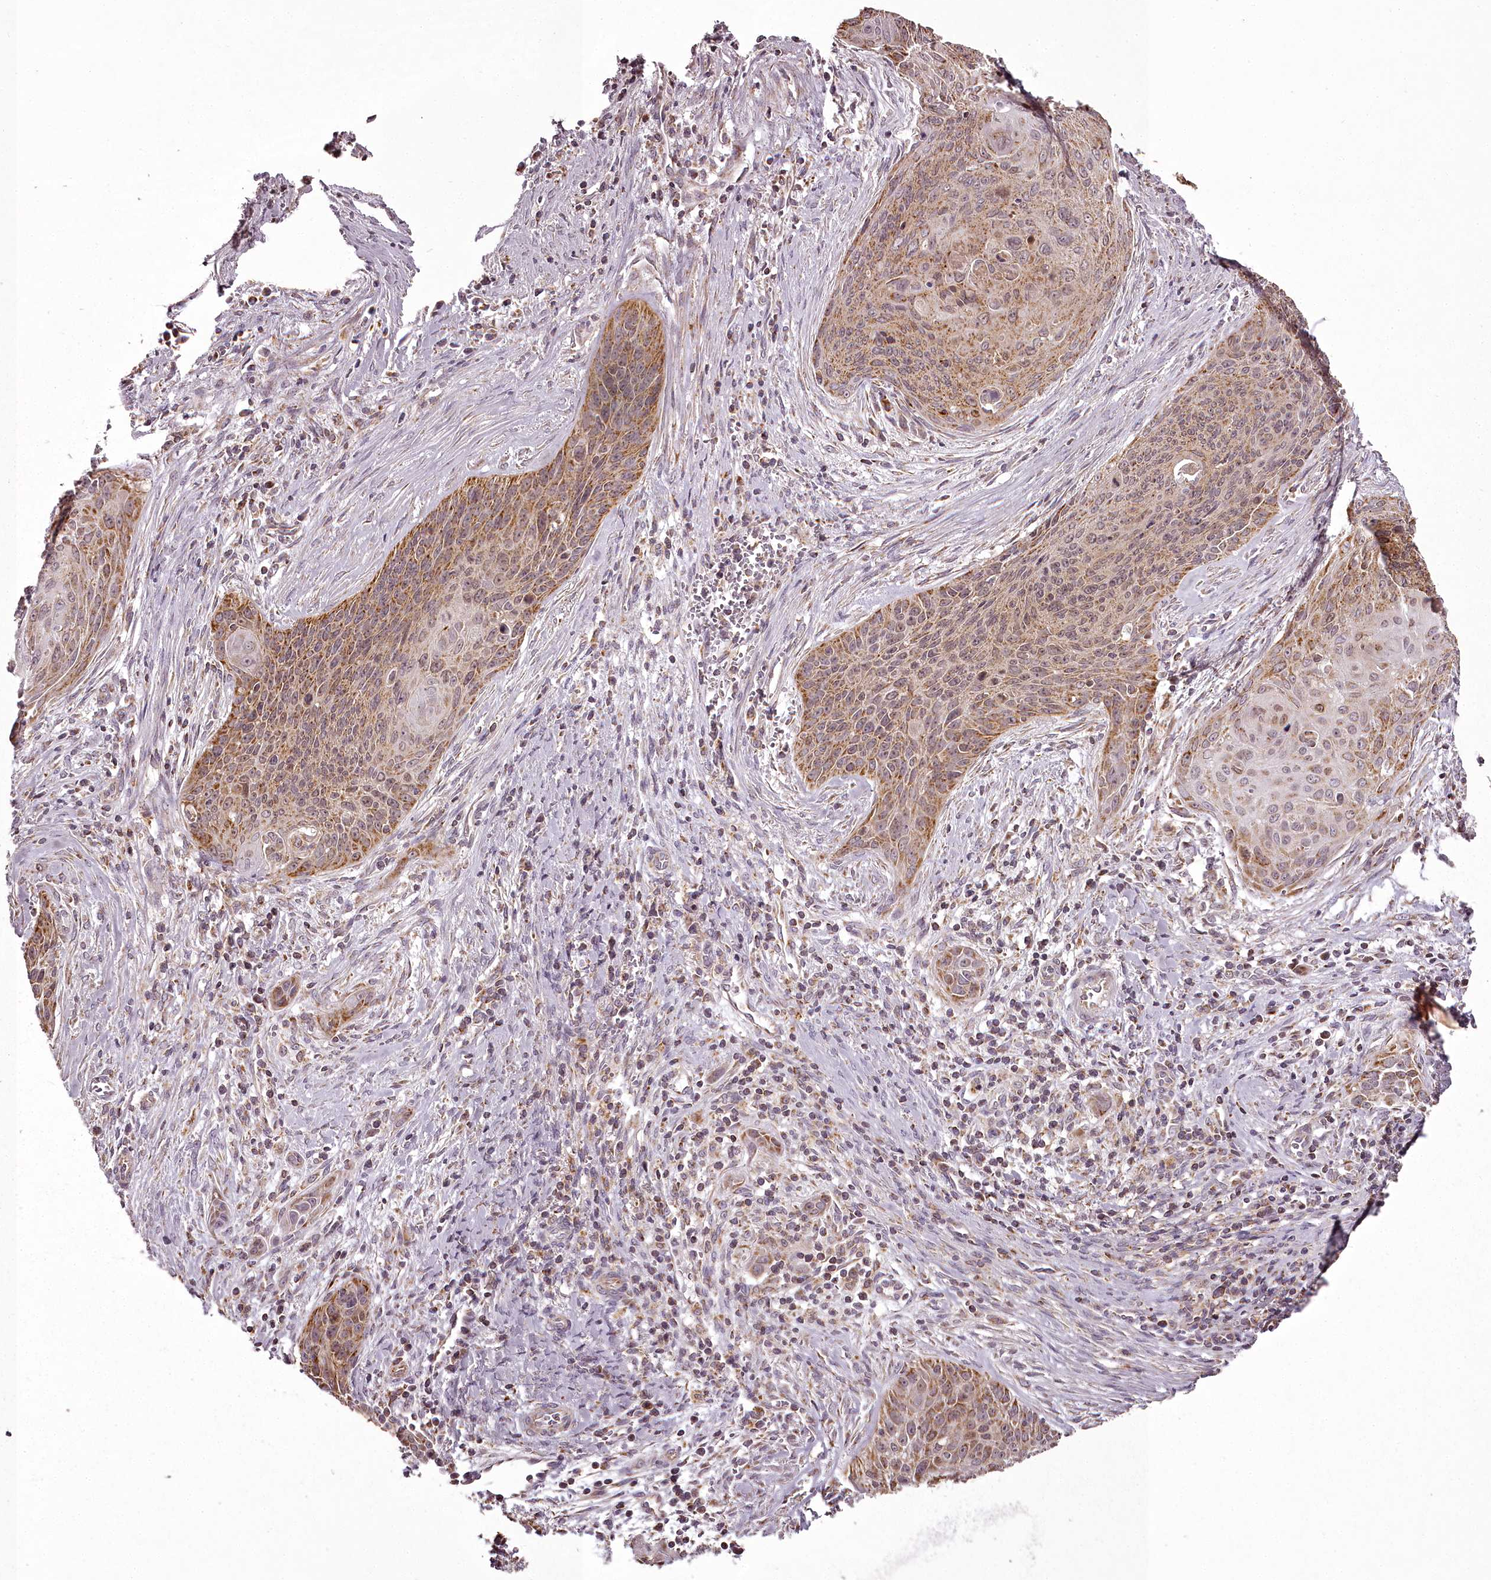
{"staining": {"intensity": "moderate", "quantity": ">75%", "location": "cytoplasmic/membranous"}, "tissue": "cervical cancer", "cell_type": "Tumor cells", "image_type": "cancer", "snomed": [{"axis": "morphology", "description": "Squamous cell carcinoma, NOS"}, {"axis": "topography", "description": "Cervix"}], "caption": "This is an image of immunohistochemistry (IHC) staining of squamous cell carcinoma (cervical), which shows moderate positivity in the cytoplasmic/membranous of tumor cells.", "gene": "CHCHD2", "patient": {"sex": "female", "age": 55}}